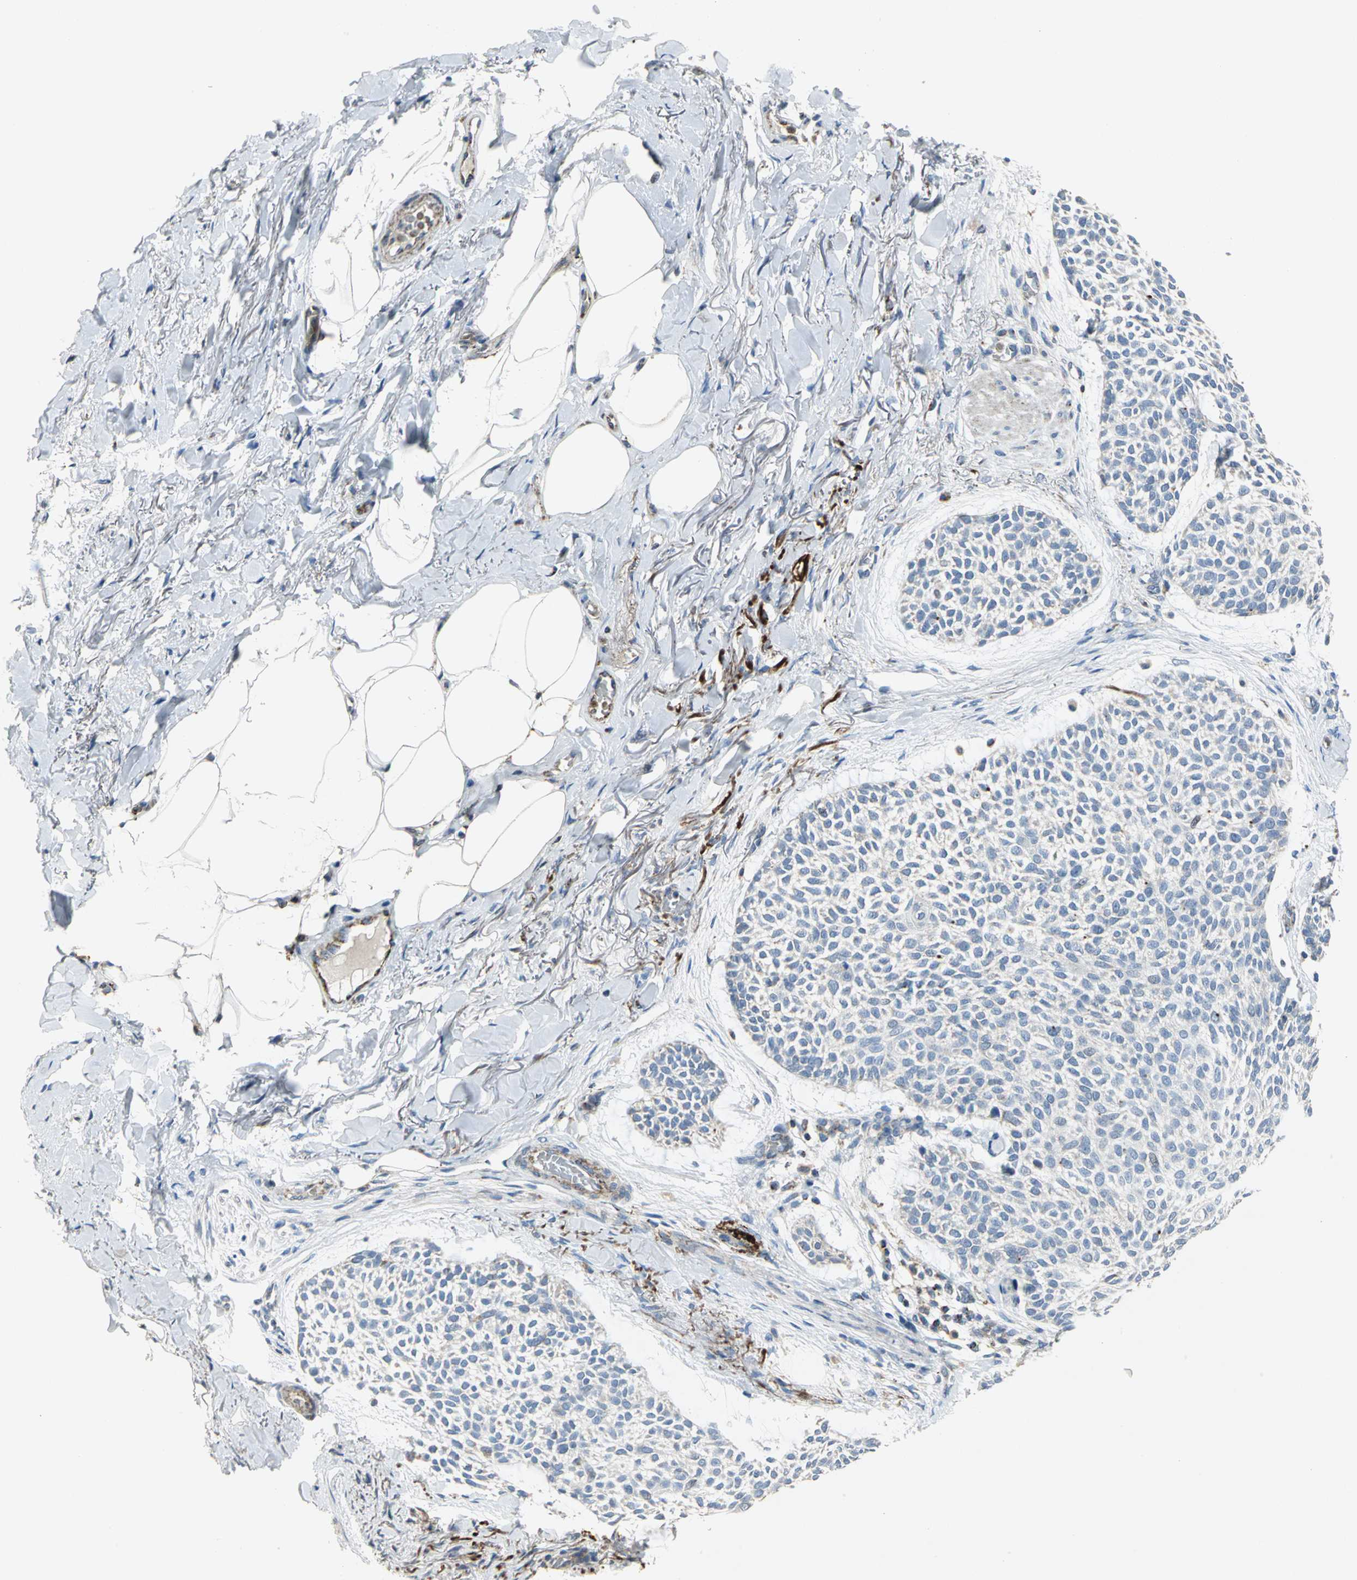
{"staining": {"intensity": "weak", "quantity": "<25%", "location": "cytoplasmic/membranous"}, "tissue": "skin cancer", "cell_type": "Tumor cells", "image_type": "cancer", "snomed": [{"axis": "morphology", "description": "Normal tissue, NOS"}, {"axis": "morphology", "description": "Basal cell carcinoma"}, {"axis": "topography", "description": "Skin"}], "caption": "The micrograph demonstrates no staining of tumor cells in skin cancer (basal cell carcinoma).", "gene": "SPPL2B", "patient": {"sex": "female", "age": 70}}